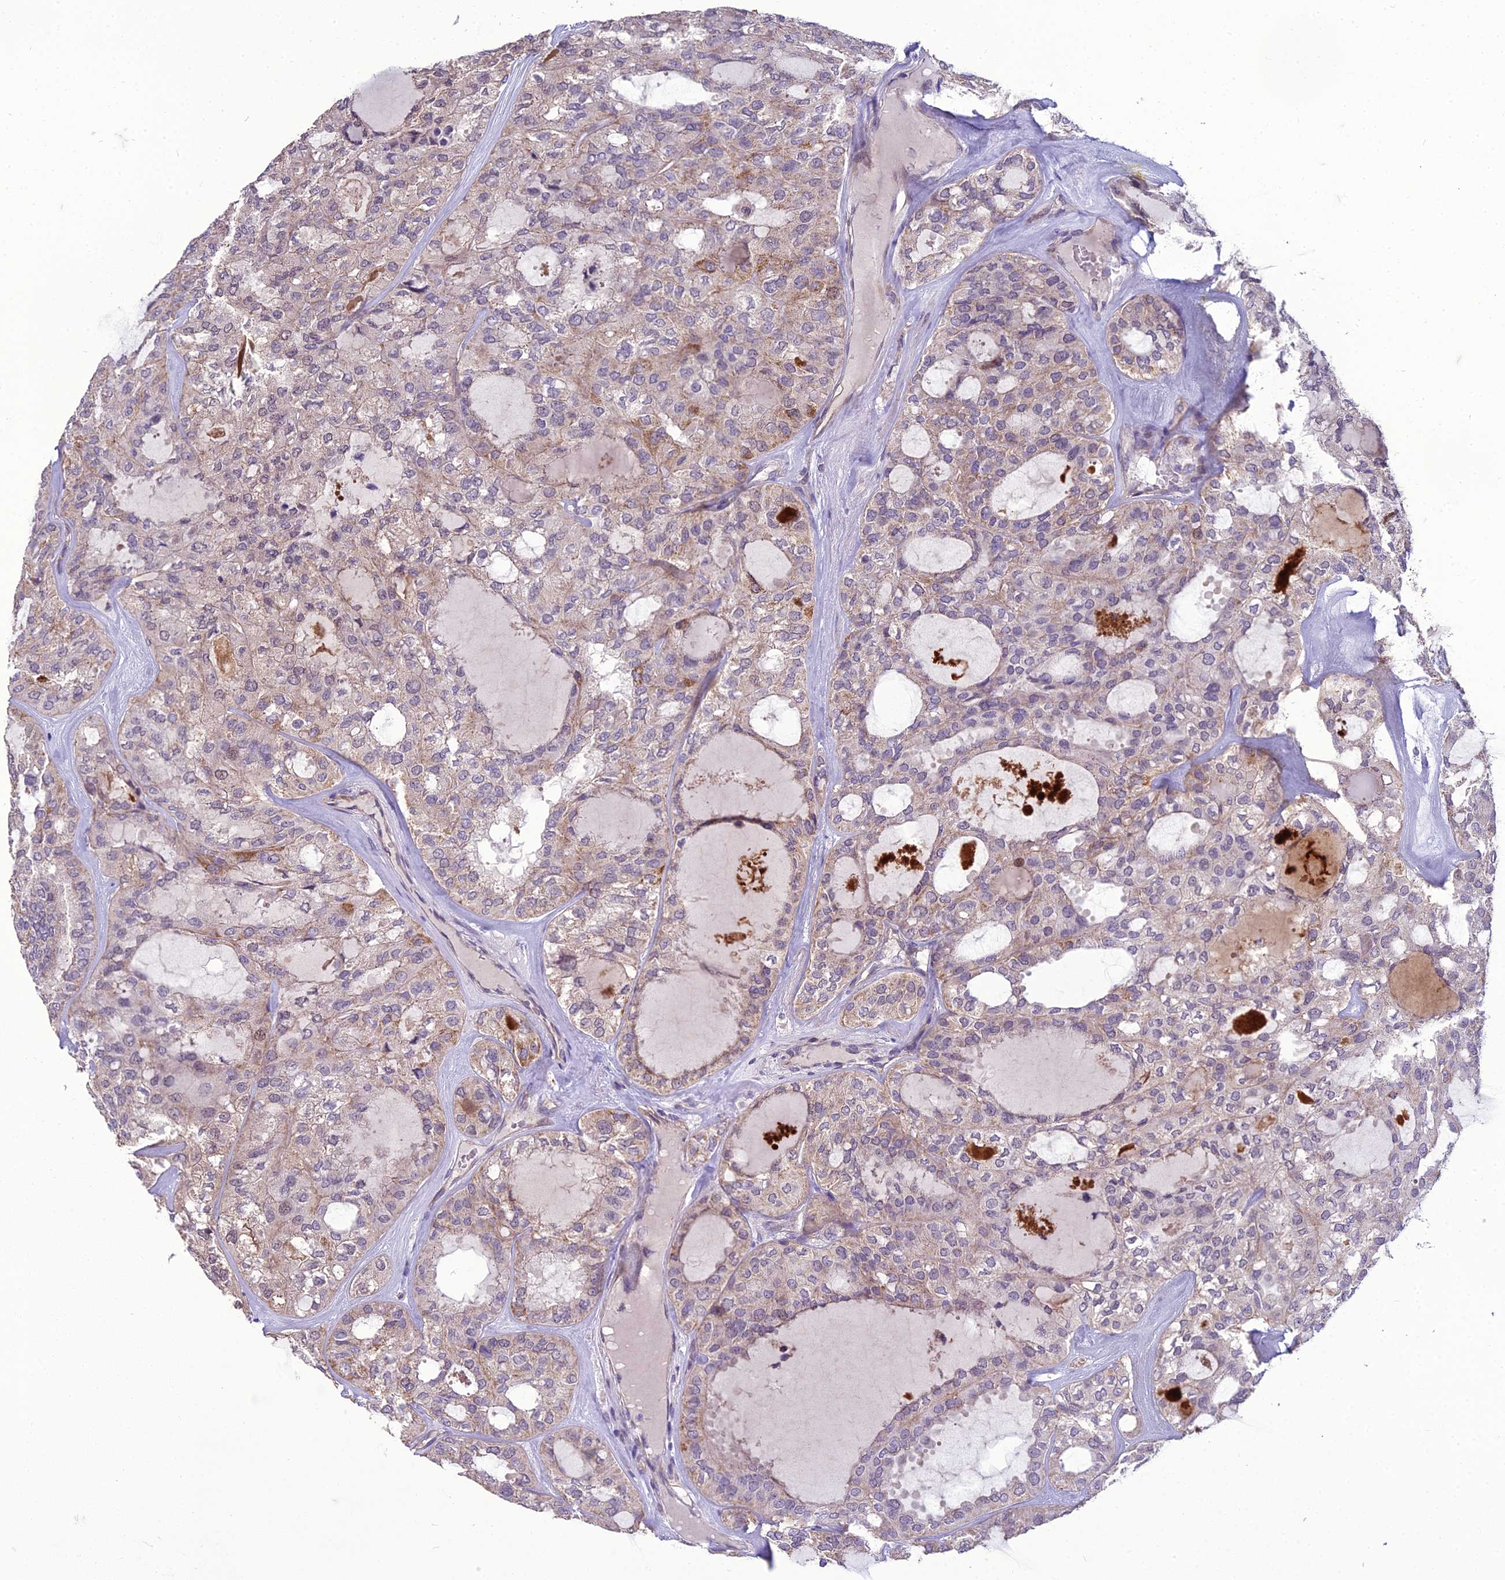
{"staining": {"intensity": "moderate", "quantity": "<25%", "location": "cytoplasmic/membranous"}, "tissue": "thyroid cancer", "cell_type": "Tumor cells", "image_type": "cancer", "snomed": [{"axis": "morphology", "description": "Follicular adenoma carcinoma, NOS"}, {"axis": "topography", "description": "Thyroid gland"}], "caption": "Tumor cells show low levels of moderate cytoplasmic/membranous expression in approximately <25% of cells in human follicular adenoma carcinoma (thyroid).", "gene": "DUS2", "patient": {"sex": "male", "age": 75}}